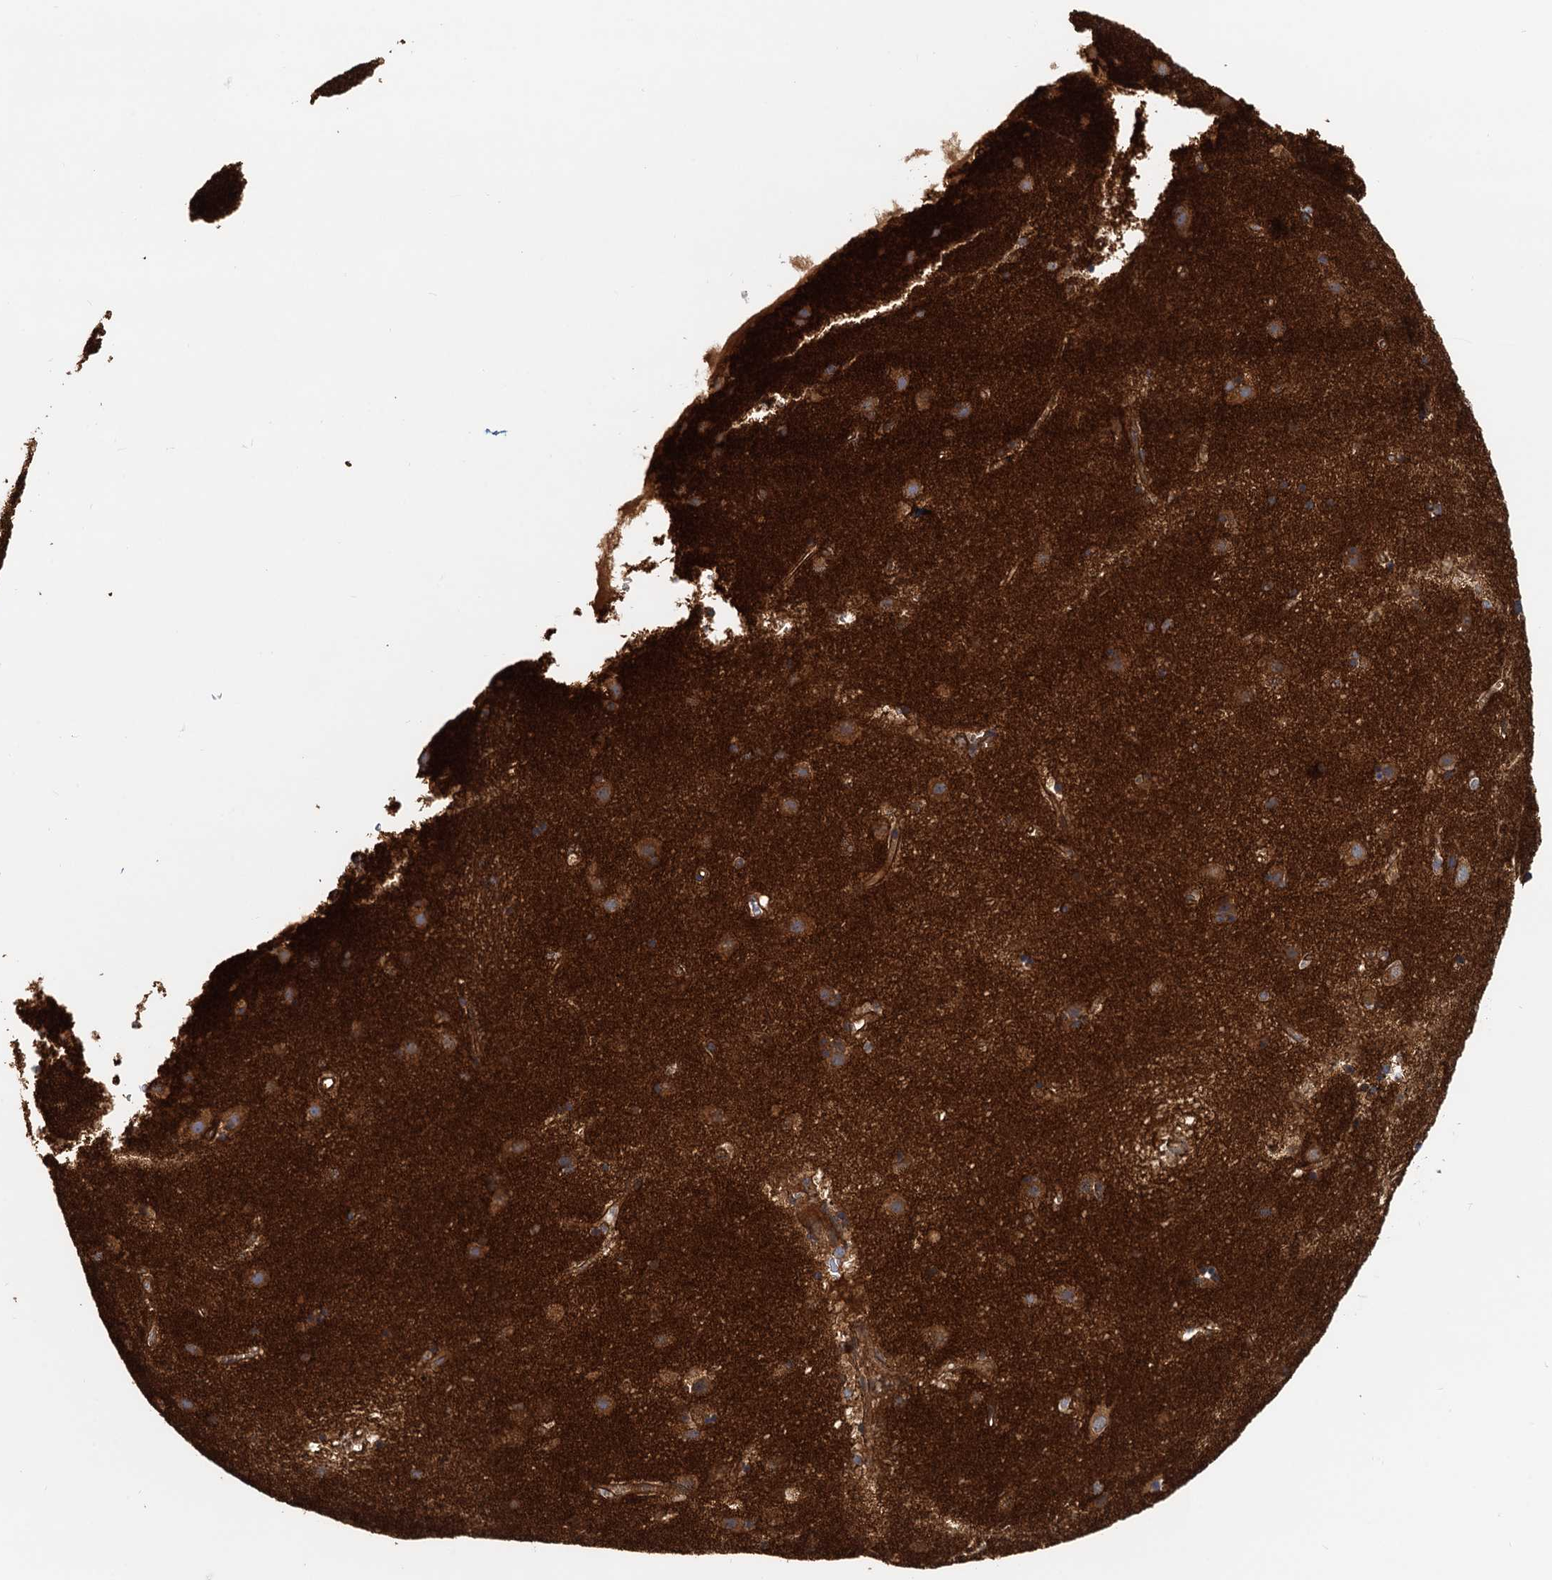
{"staining": {"intensity": "moderate", "quantity": "25%-75%", "location": "cytoplasmic/membranous"}, "tissue": "caudate", "cell_type": "Glial cells", "image_type": "normal", "snomed": [{"axis": "morphology", "description": "Normal tissue, NOS"}, {"axis": "topography", "description": "Lateral ventricle wall"}], "caption": "A medium amount of moderate cytoplasmic/membranous positivity is seen in about 25%-75% of glial cells in normal caudate. (Brightfield microscopy of DAB IHC at high magnification).", "gene": "NIPAL3", "patient": {"sex": "male", "age": 70}}